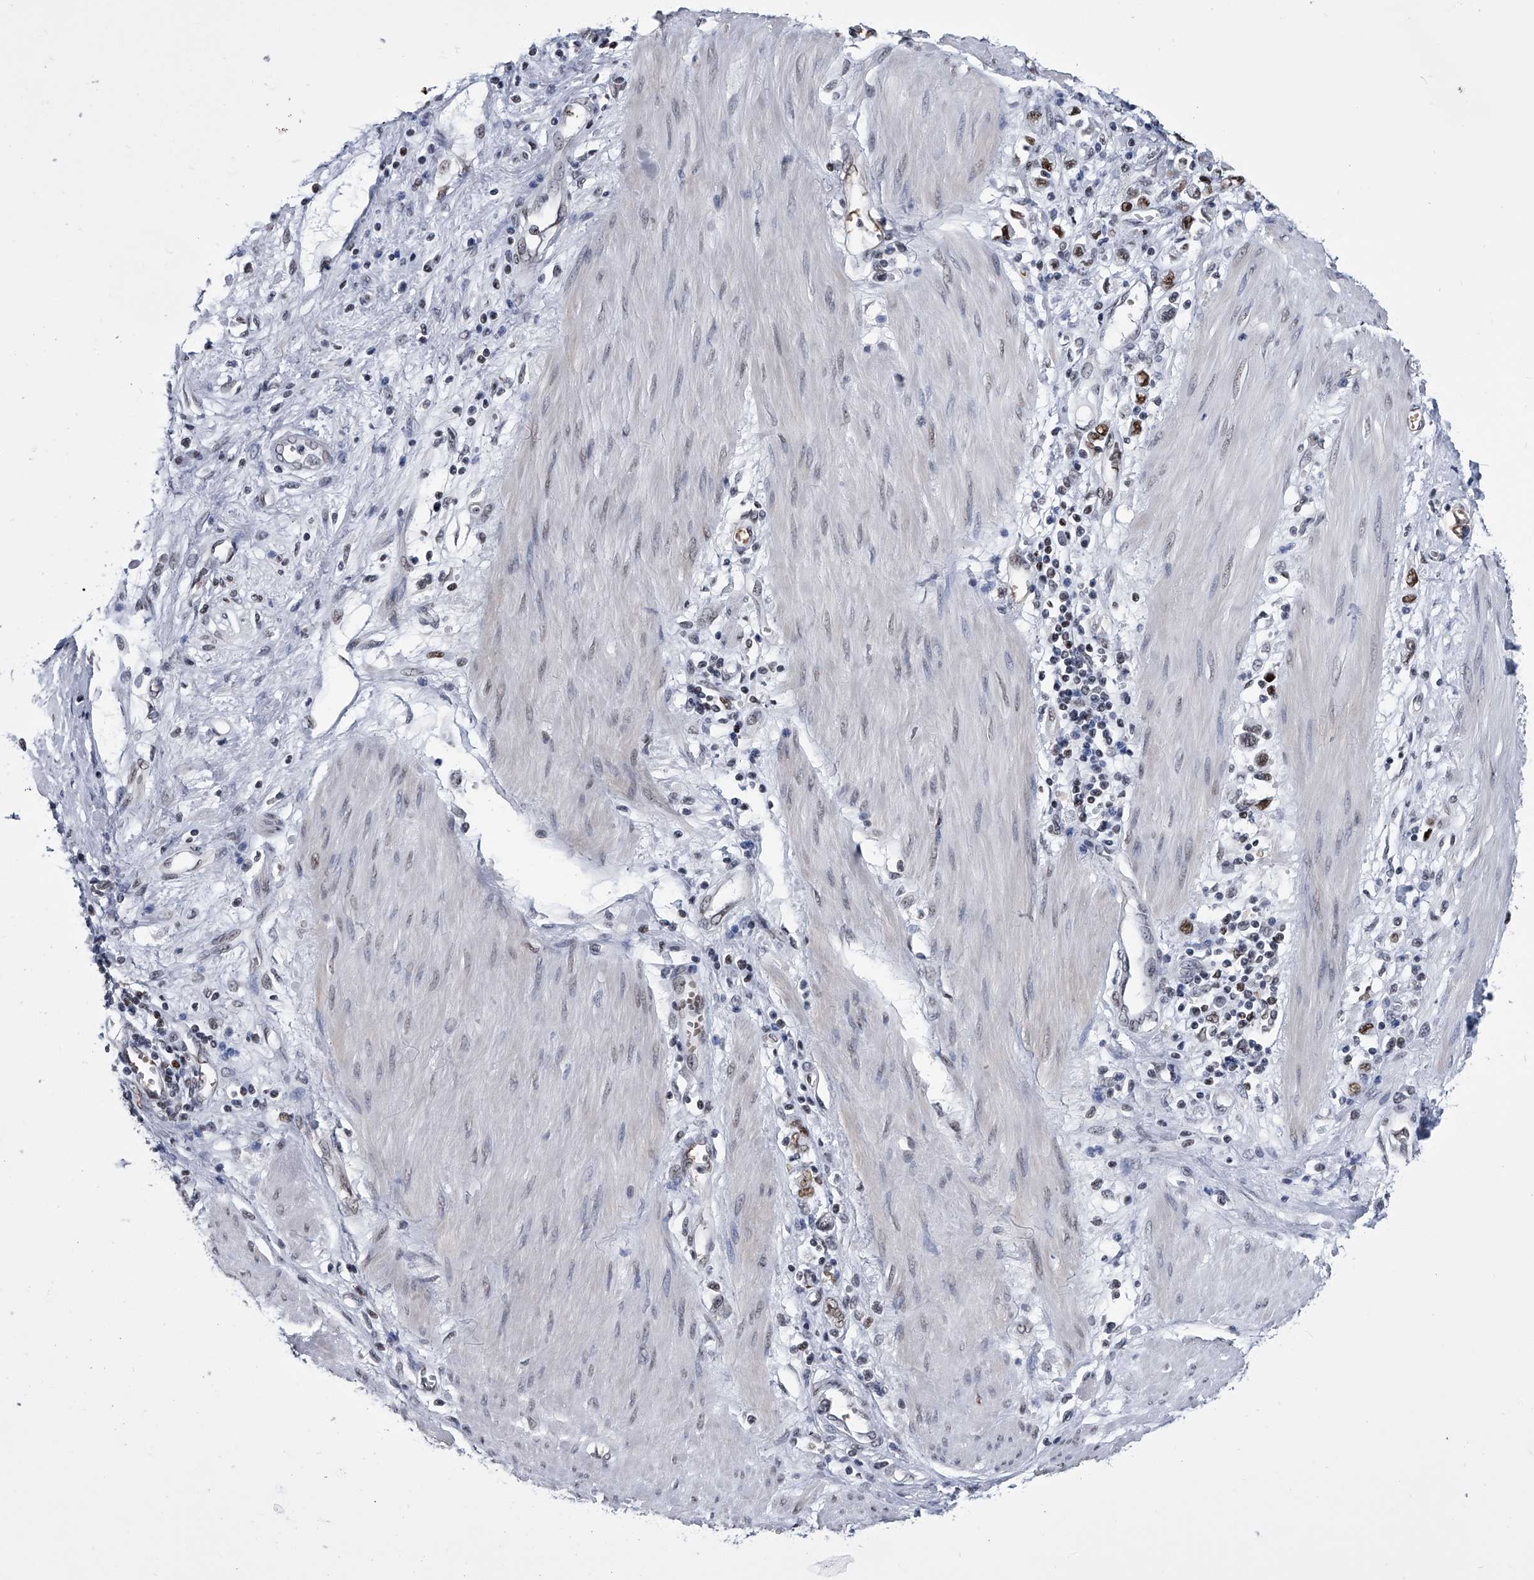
{"staining": {"intensity": "moderate", "quantity": "<25%", "location": "nuclear"}, "tissue": "stomach cancer", "cell_type": "Tumor cells", "image_type": "cancer", "snomed": [{"axis": "morphology", "description": "Adenocarcinoma, NOS"}, {"axis": "topography", "description": "Stomach"}], "caption": "Tumor cells show low levels of moderate nuclear positivity in about <25% of cells in stomach adenocarcinoma.", "gene": "SIM2", "patient": {"sex": "female", "age": 76}}